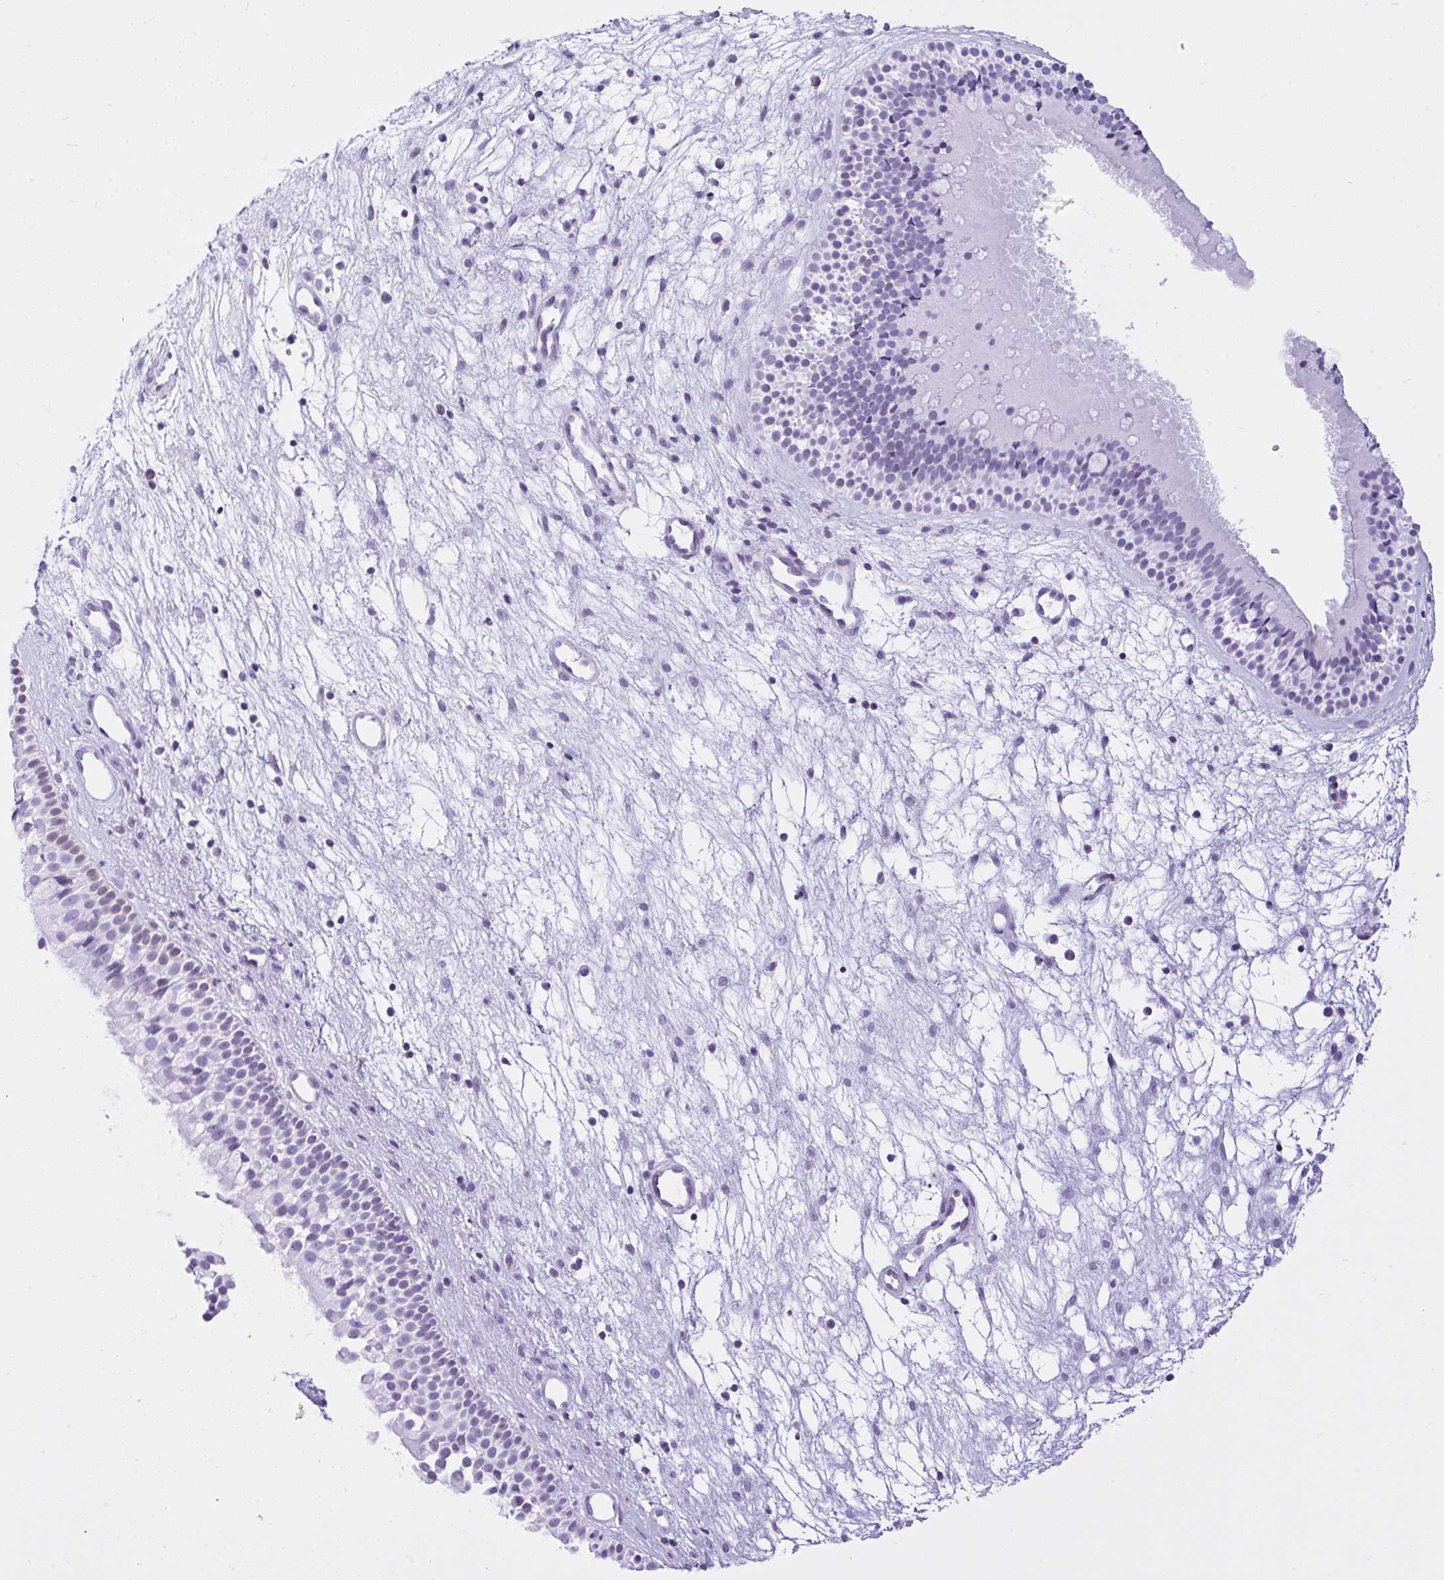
{"staining": {"intensity": "weak", "quantity": "<25%", "location": "nuclear"}, "tissue": "nasopharynx", "cell_type": "Respiratory epithelial cells", "image_type": "normal", "snomed": [{"axis": "morphology", "description": "Normal tissue, NOS"}, {"axis": "morphology", "description": "Polyp, NOS"}, {"axis": "topography", "description": "Nasopharynx"}], "caption": "Respiratory epithelial cells show no significant staining in unremarkable nasopharynx. (Brightfield microscopy of DAB IHC at high magnification).", "gene": "KRT27", "patient": {"sex": "male", "age": 83}}